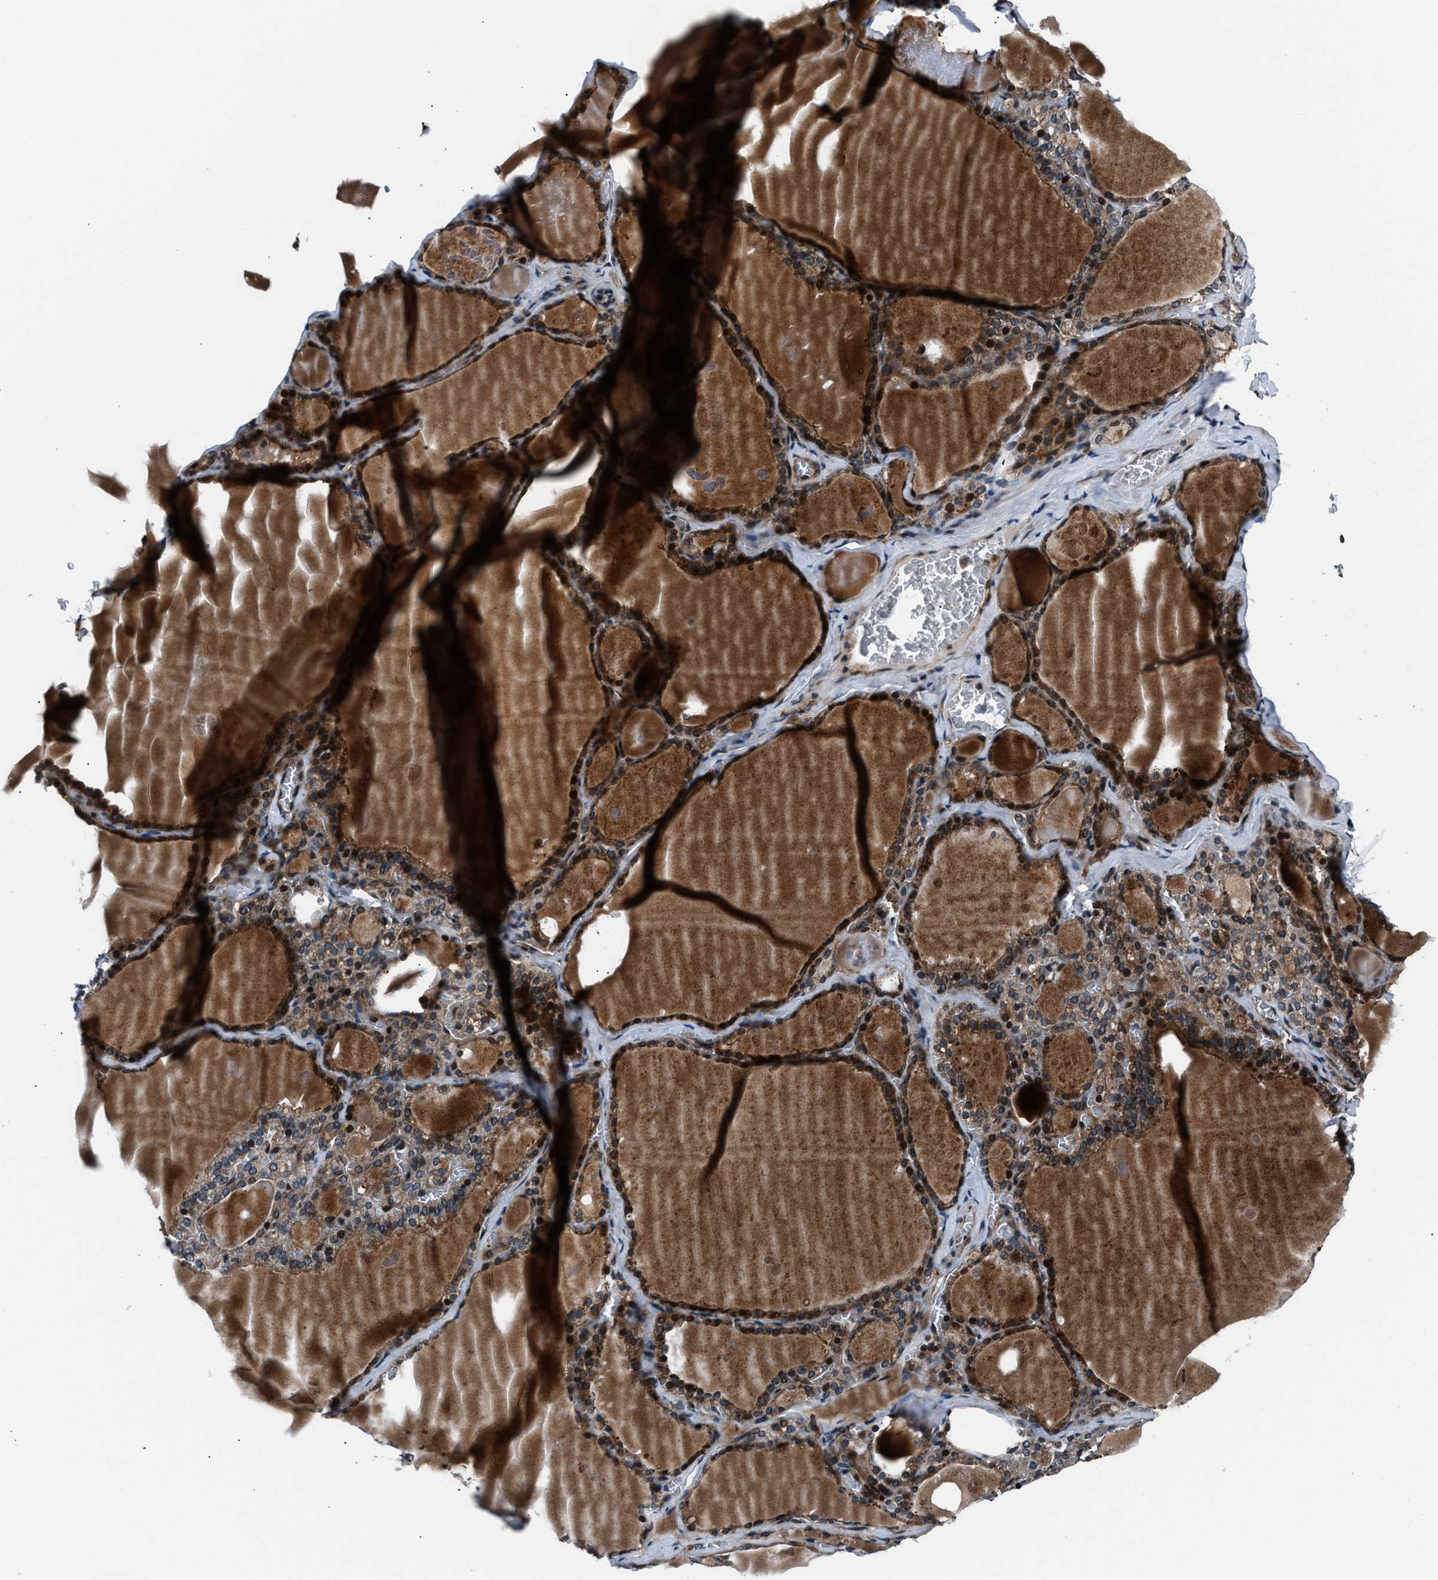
{"staining": {"intensity": "moderate", "quantity": ">75%", "location": "cytoplasmic/membranous,nuclear"}, "tissue": "thyroid gland", "cell_type": "Glandular cells", "image_type": "normal", "snomed": [{"axis": "morphology", "description": "Normal tissue, NOS"}, {"axis": "topography", "description": "Thyroid gland"}], "caption": "This histopathology image exhibits IHC staining of unremarkable human thyroid gland, with medium moderate cytoplasmic/membranous,nuclear expression in approximately >75% of glandular cells.", "gene": "DYNC2I1", "patient": {"sex": "male", "age": 56}}